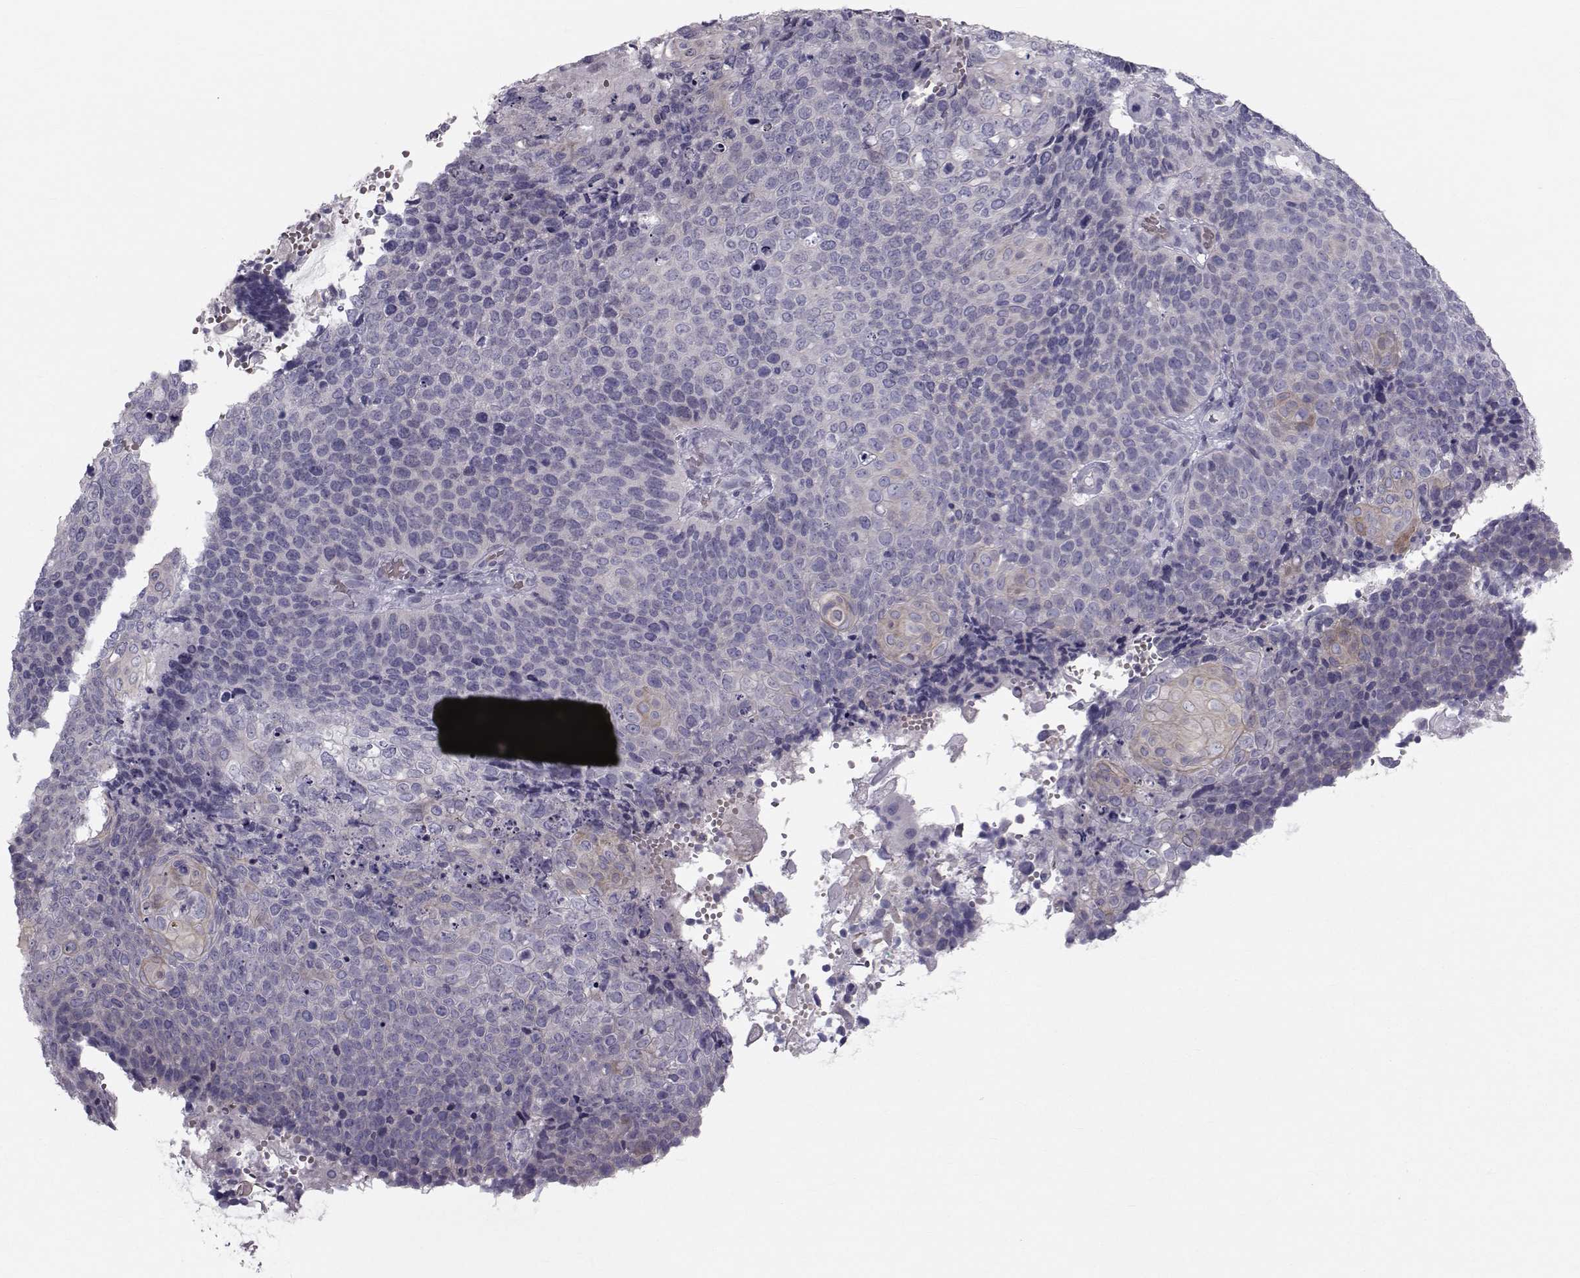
{"staining": {"intensity": "negative", "quantity": "none", "location": "none"}, "tissue": "cervical cancer", "cell_type": "Tumor cells", "image_type": "cancer", "snomed": [{"axis": "morphology", "description": "Squamous cell carcinoma, NOS"}, {"axis": "topography", "description": "Cervix"}], "caption": "IHC of cervical cancer (squamous cell carcinoma) reveals no staining in tumor cells. (Brightfield microscopy of DAB IHC at high magnification).", "gene": "GARIN3", "patient": {"sex": "female", "age": 39}}